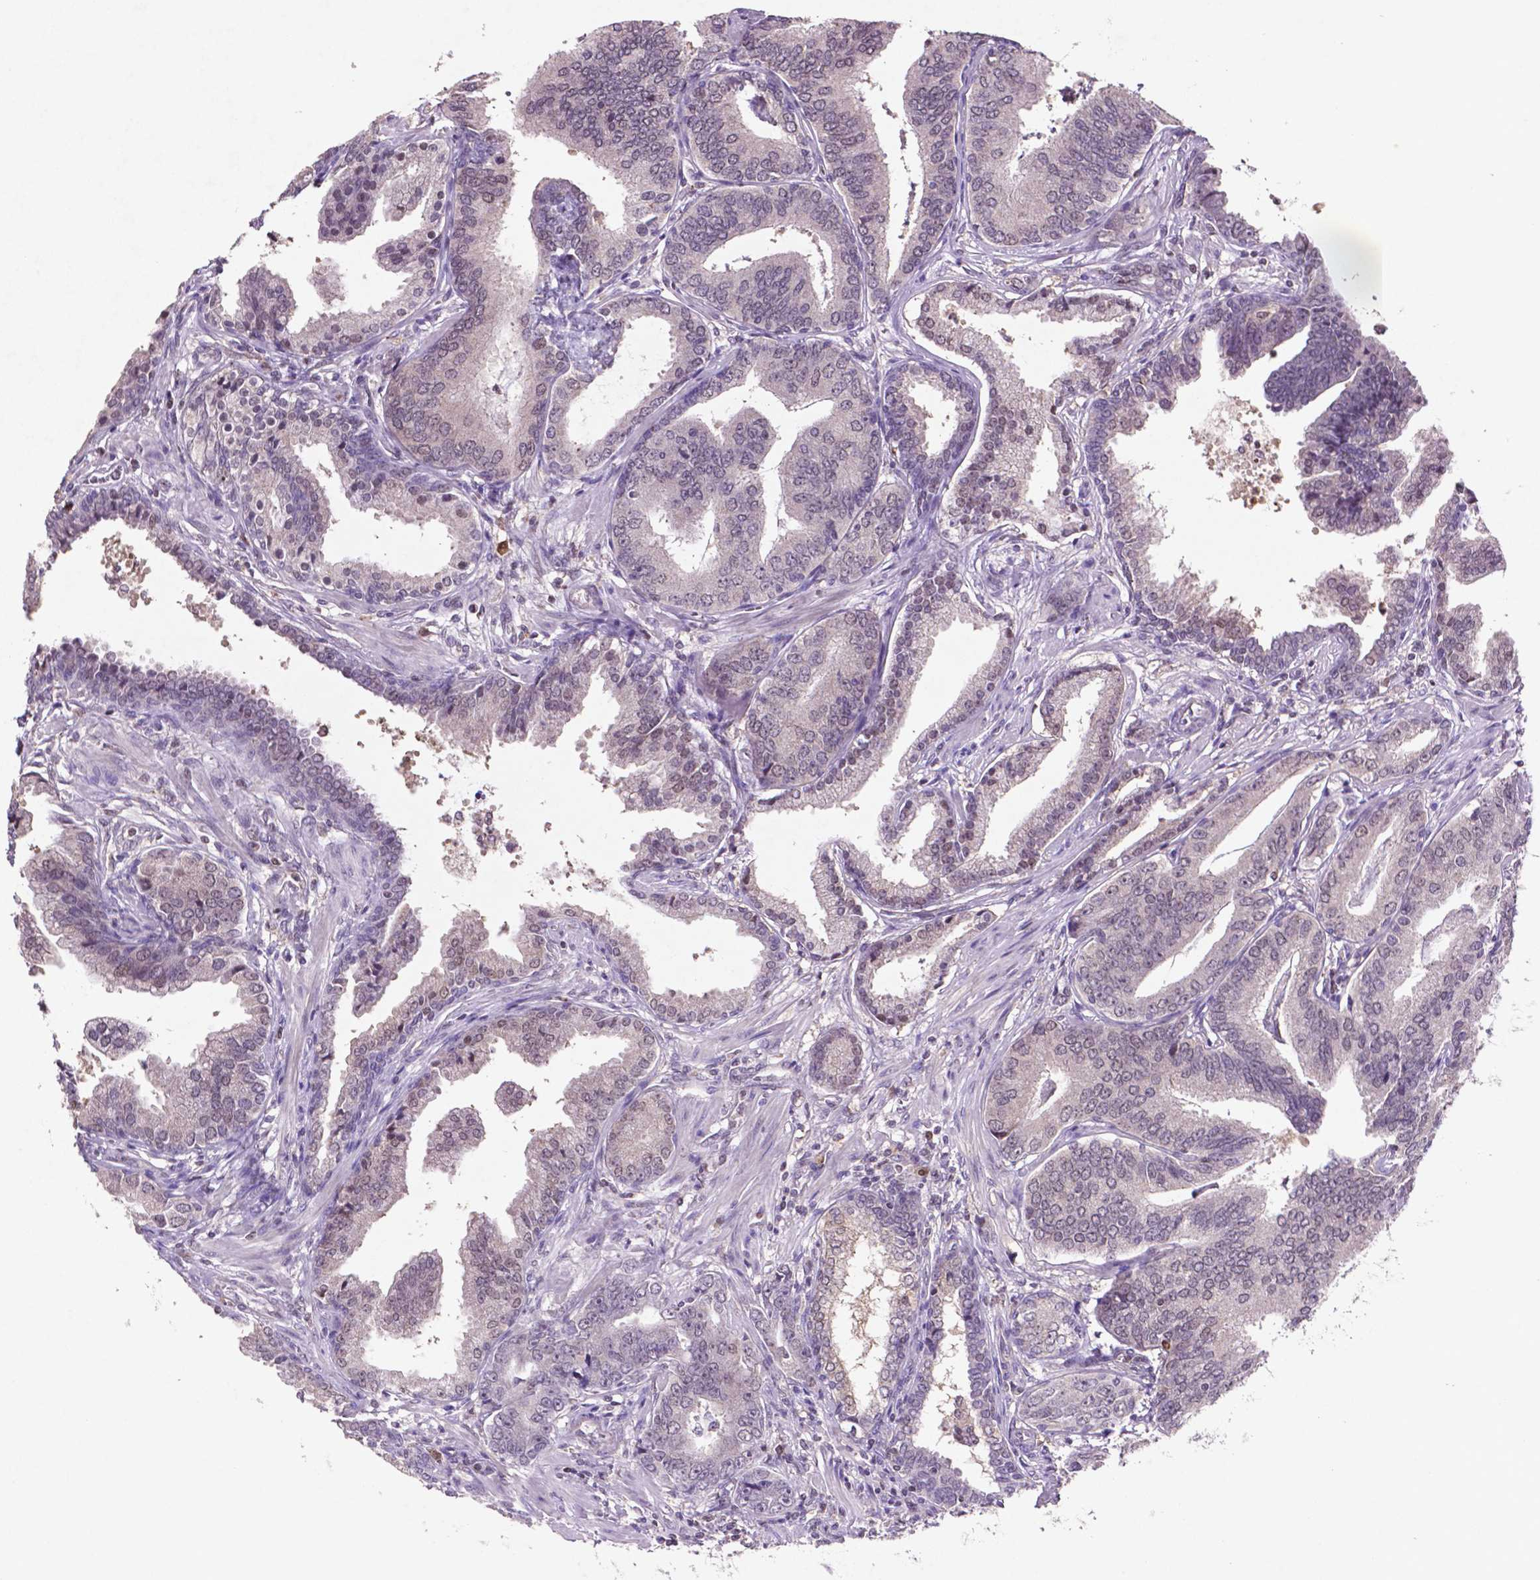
{"staining": {"intensity": "weak", "quantity": "<25%", "location": "nuclear"}, "tissue": "prostate cancer", "cell_type": "Tumor cells", "image_type": "cancer", "snomed": [{"axis": "morphology", "description": "Adenocarcinoma, NOS"}, {"axis": "topography", "description": "Prostate"}], "caption": "IHC photomicrograph of human prostate adenocarcinoma stained for a protein (brown), which demonstrates no staining in tumor cells.", "gene": "GLRX", "patient": {"sex": "male", "age": 64}}